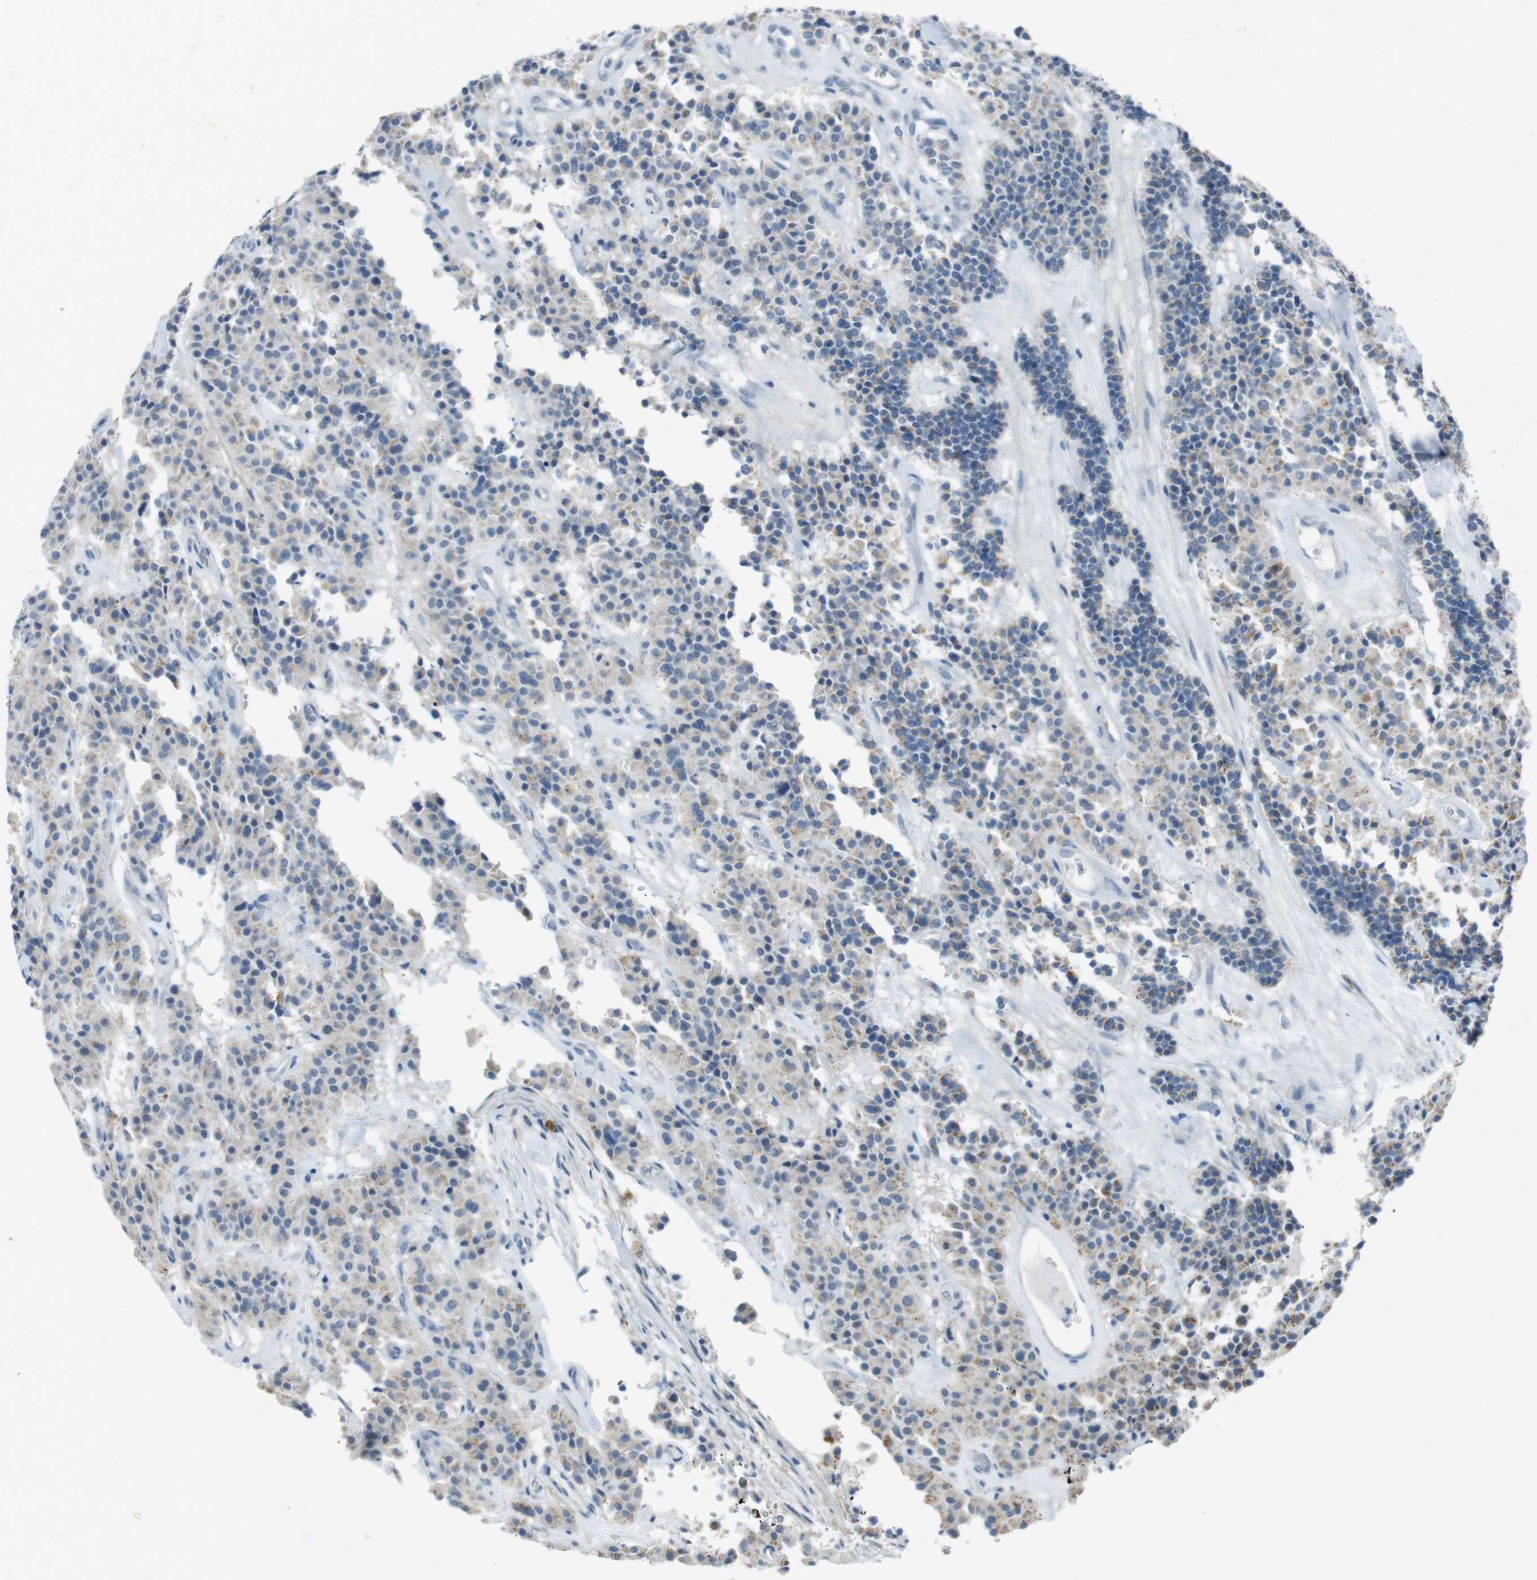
{"staining": {"intensity": "weak", "quantity": "25%-75%", "location": "cytoplasmic/membranous"}, "tissue": "carcinoid", "cell_type": "Tumor cells", "image_type": "cancer", "snomed": [{"axis": "morphology", "description": "Carcinoid, malignant, NOS"}, {"axis": "topography", "description": "Lung"}], "caption": "Protein staining of malignant carcinoid tissue displays weak cytoplasmic/membranous expression in approximately 25%-75% of tumor cells.", "gene": "ENTPD7", "patient": {"sex": "male", "age": 30}}